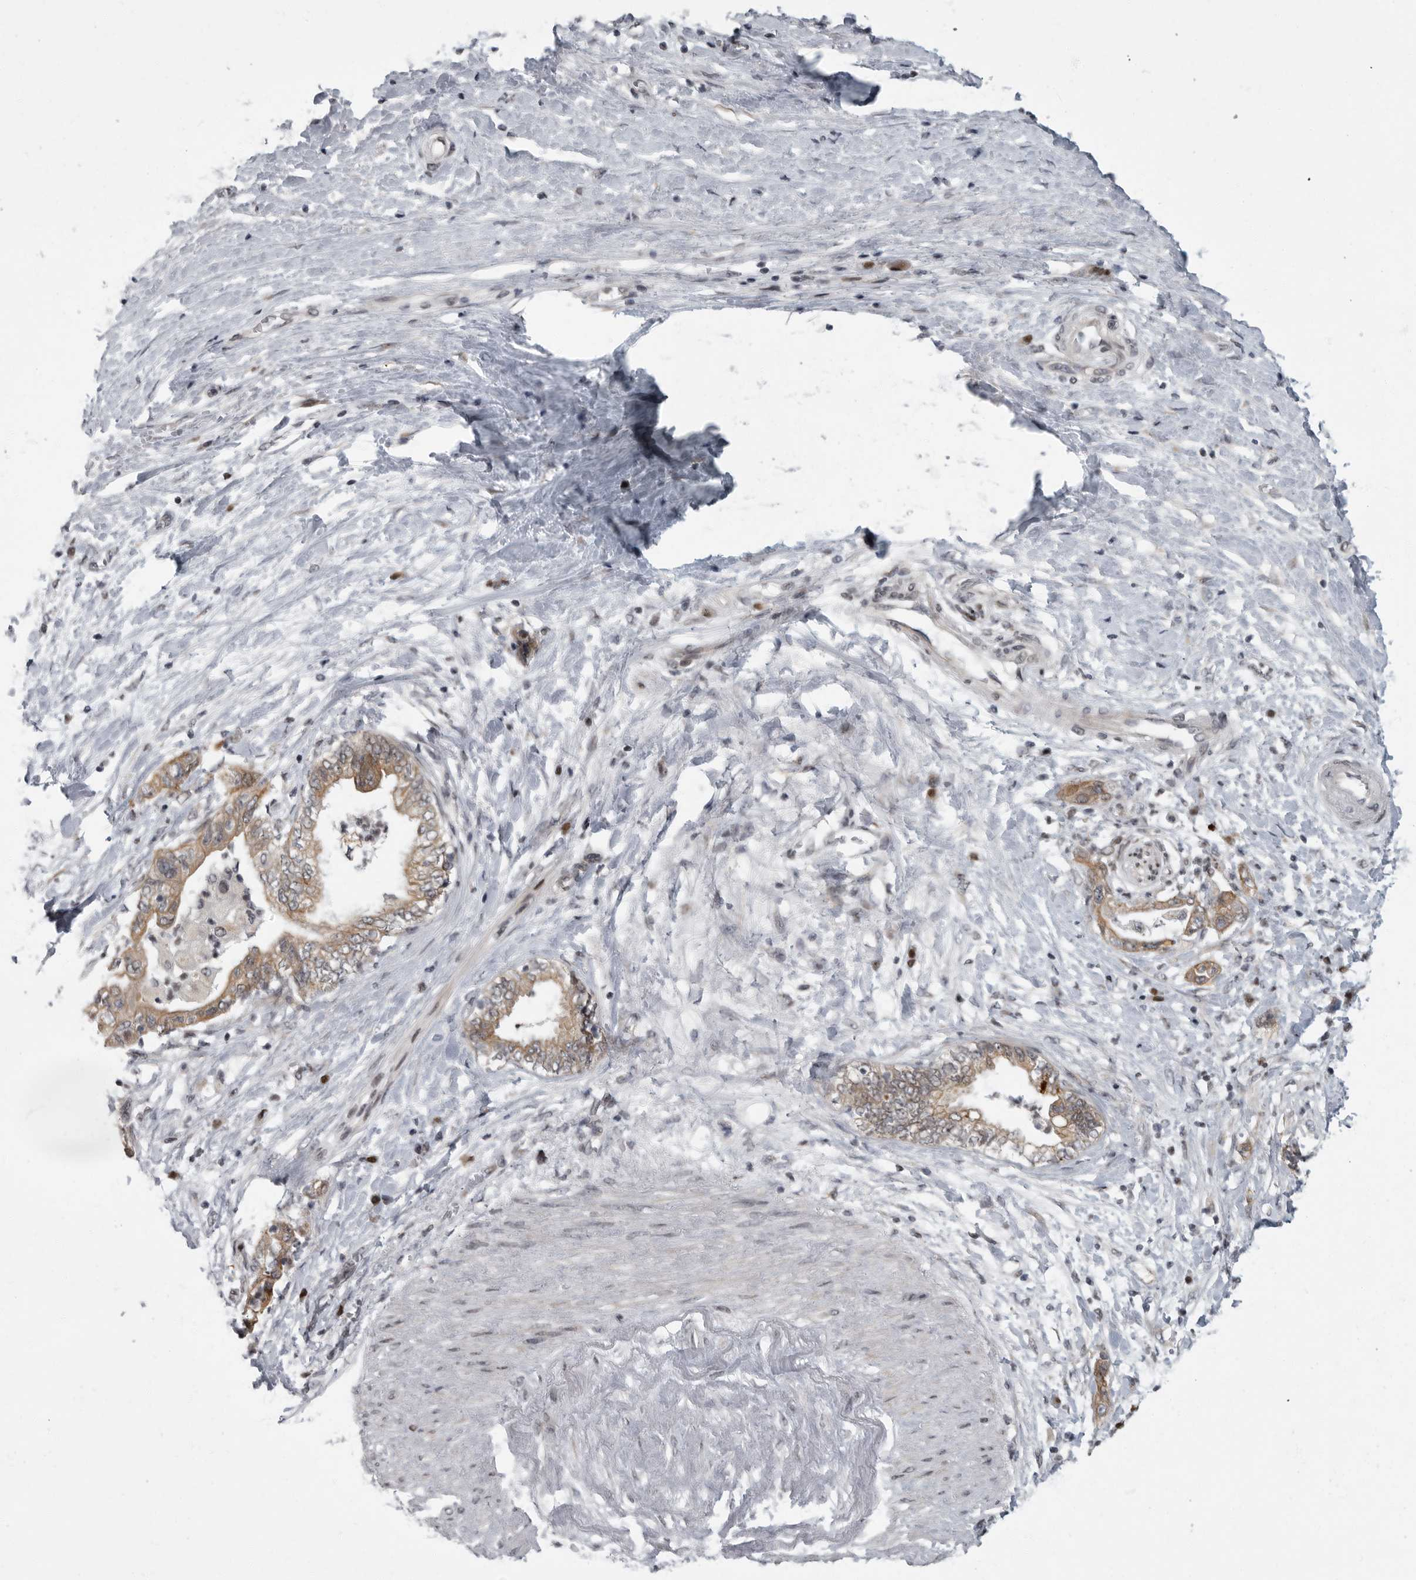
{"staining": {"intensity": "moderate", "quantity": ">75%", "location": "cytoplasmic/membranous"}, "tissue": "pancreatic cancer", "cell_type": "Tumor cells", "image_type": "cancer", "snomed": [{"axis": "morphology", "description": "Adenocarcinoma, NOS"}, {"axis": "topography", "description": "Pancreas"}], "caption": "A brown stain highlights moderate cytoplasmic/membranous staining of a protein in human pancreatic cancer tumor cells.", "gene": "EVI5", "patient": {"sex": "female", "age": 73}}